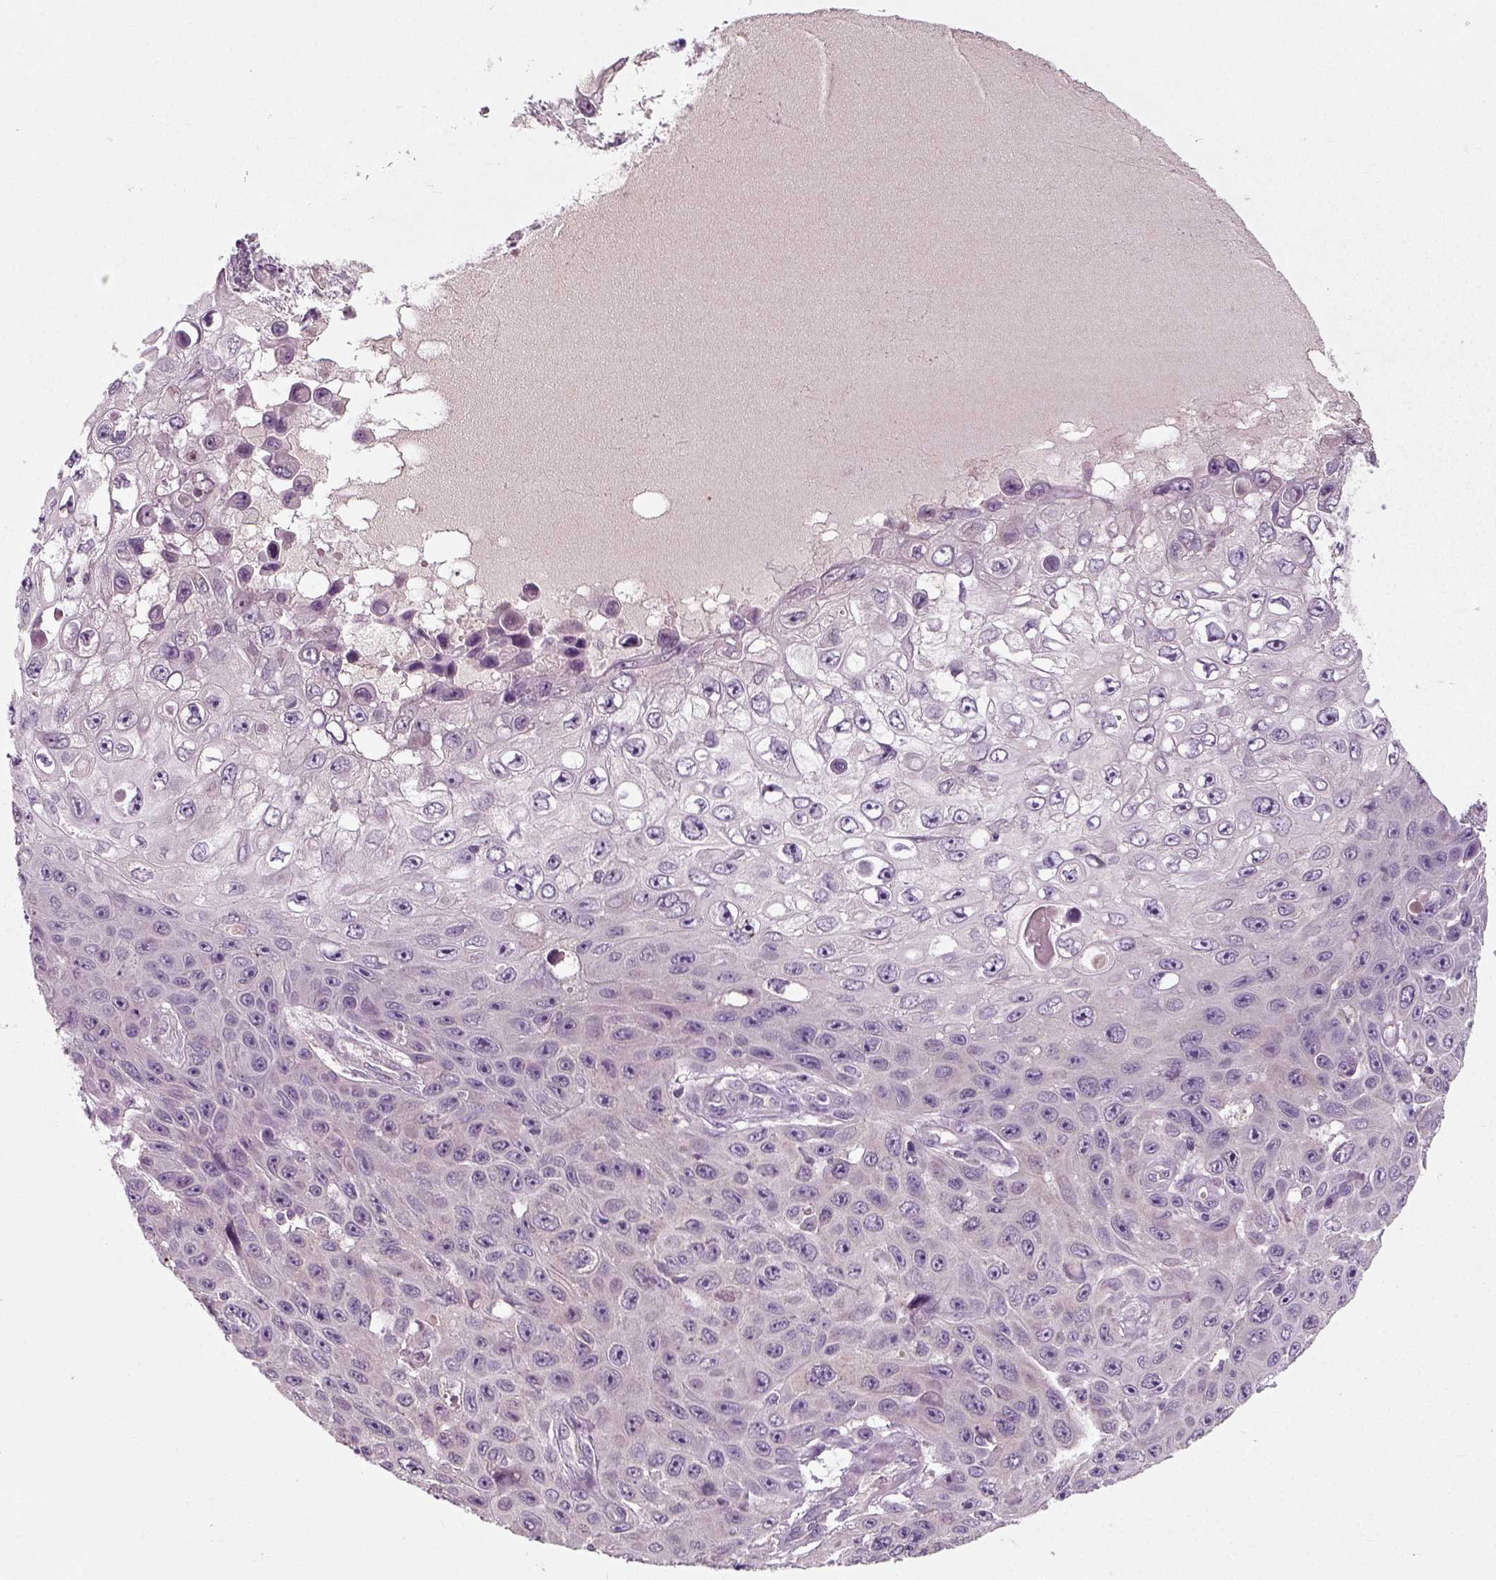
{"staining": {"intensity": "negative", "quantity": "none", "location": "none"}, "tissue": "skin cancer", "cell_type": "Tumor cells", "image_type": "cancer", "snomed": [{"axis": "morphology", "description": "Squamous cell carcinoma, NOS"}, {"axis": "topography", "description": "Skin"}], "caption": "IHC histopathology image of neoplastic tissue: human squamous cell carcinoma (skin) stained with DAB (3,3'-diaminobenzidine) displays no significant protein positivity in tumor cells.", "gene": "RND2", "patient": {"sex": "male", "age": 82}}